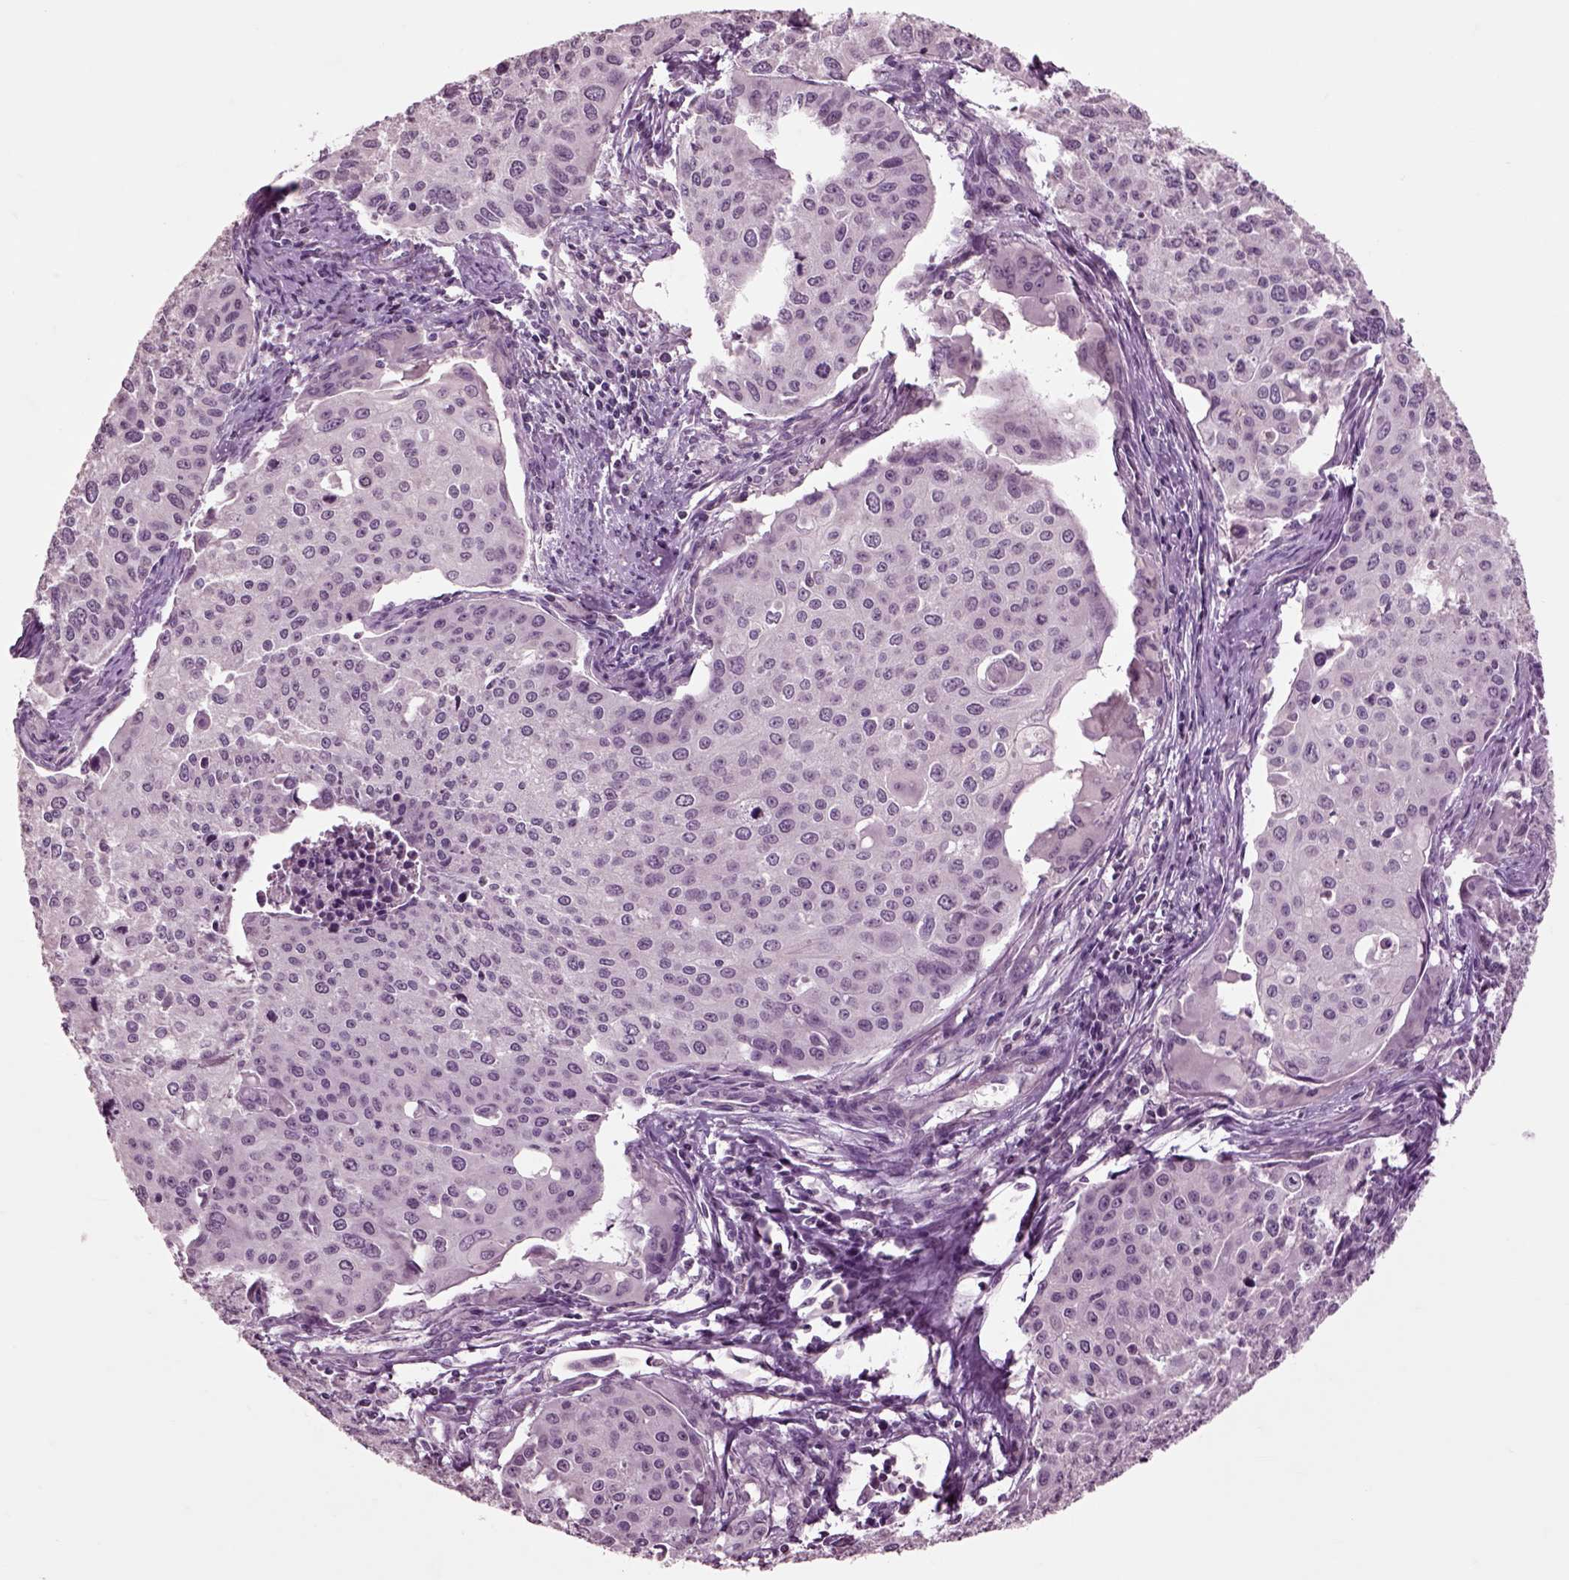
{"staining": {"intensity": "negative", "quantity": "none", "location": "none"}, "tissue": "cervical cancer", "cell_type": "Tumor cells", "image_type": "cancer", "snomed": [{"axis": "morphology", "description": "Squamous cell carcinoma, NOS"}, {"axis": "topography", "description": "Cervix"}], "caption": "This is an immunohistochemistry (IHC) image of cervical squamous cell carcinoma. There is no staining in tumor cells.", "gene": "CHGB", "patient": {"sex": "female", "age": 38}}